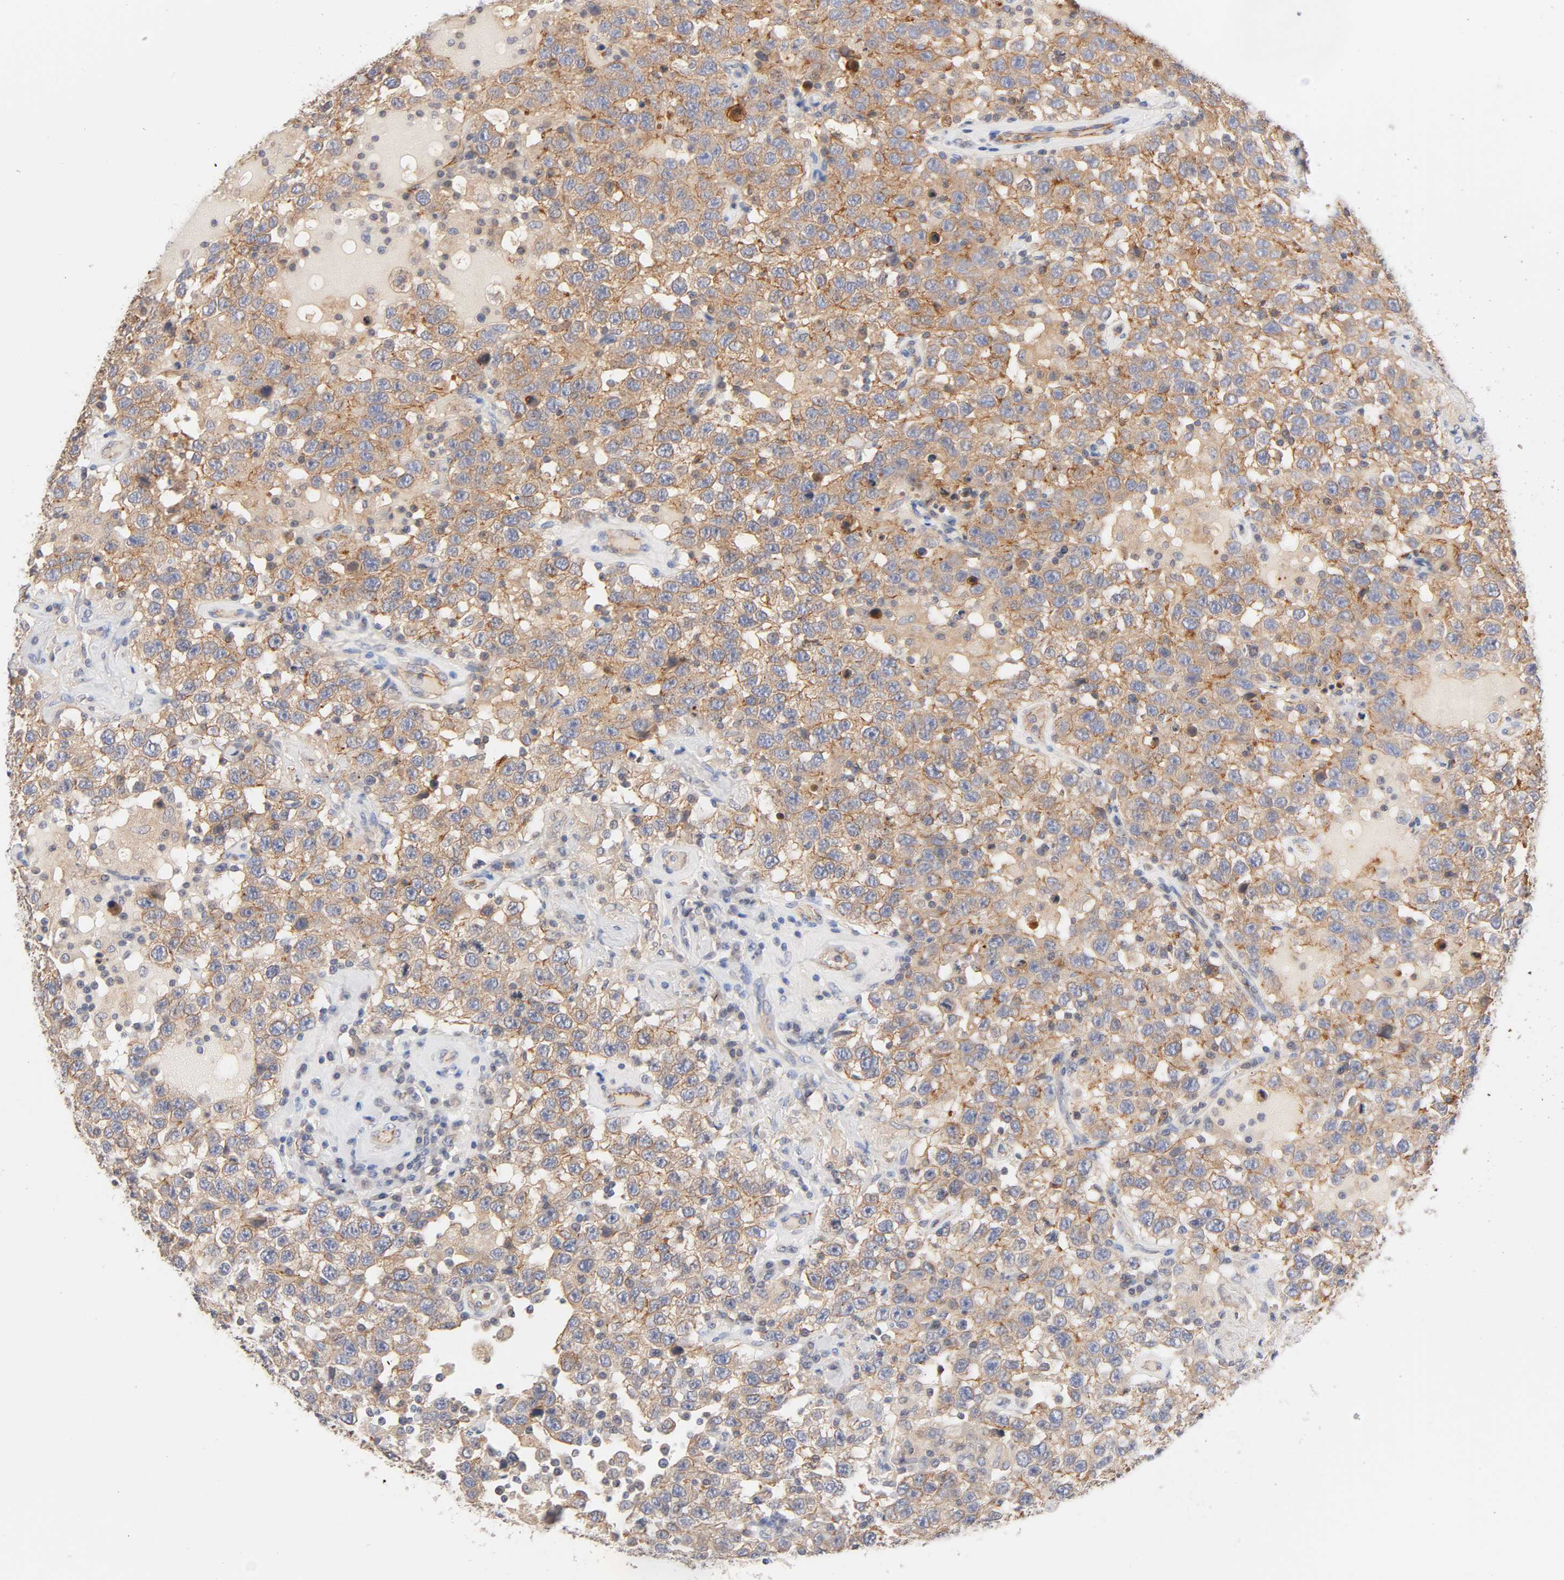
{"staining": {"intensity": "moderate", "quantity": ">75%", "location": "cytoplasmic/membranous"}, "tissue": "testis cancer", "cell_type": "Tumor cells", "image_type": "cancer", "snomed": [{"axis": "morphology", "description": "Seminoma, NOS"}, {"axis": "topography", "description": "Testis"}], "caption": "High-magnification brightfield microscopy of testis seminoma stained with DAB (3,3'-diaminobenzidine) (brown) and counterstained with hematoxylin (blue). tumor cells exhibit moderate cytoplasmic/membranous positivity is present in approximately>75% of cells. (Brightfield microscopy of DAB IHC at high magnification).", "gene": "STRN3", "patient": {"sex": "male", "age": 41}}